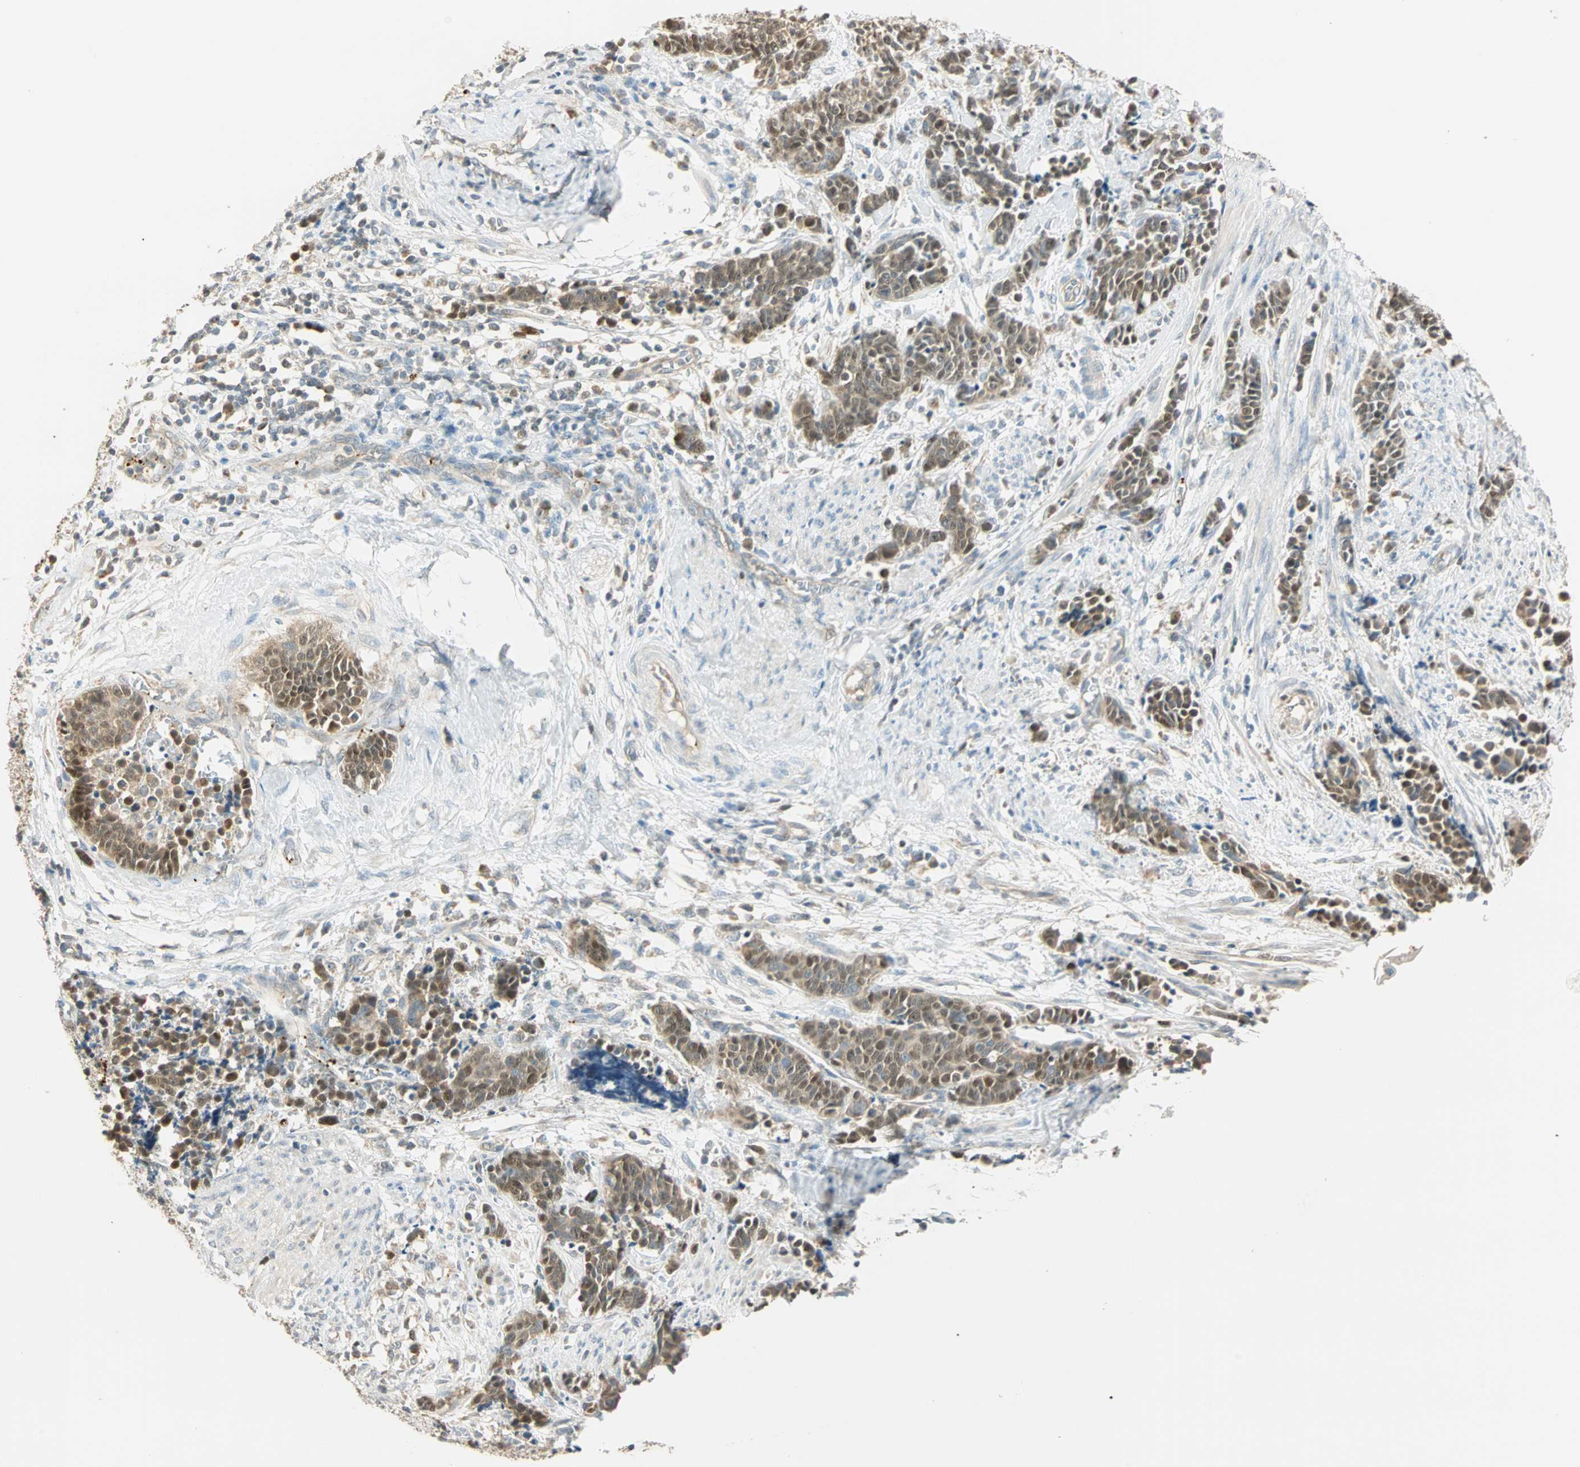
{"staining": {"intensity": "moderate", "quantity": "25%-75%", "location": "cytoplasmic/membranous,nuclear"}, "tissue": "cervical cancer", "cell_type": "Tumor cells", "image_type": "cancer", "snomed": [{"axis": "morphology", "description": "Squamous cell carcinoma, NOS"}, {"axis": "topography", "description": "Cervix"}], "caption": "Cervical cancer (squamous cell carcinoma) stained with immunohistochemistry reveals moderate cytoplasmic/membranous and nuclear staining in approximately 25%-75% of tumor cells. (IHC, brightfield microscopy, high magnification).", "gene": "RAD18", "patient": {"sex": "female", "age": 35}}